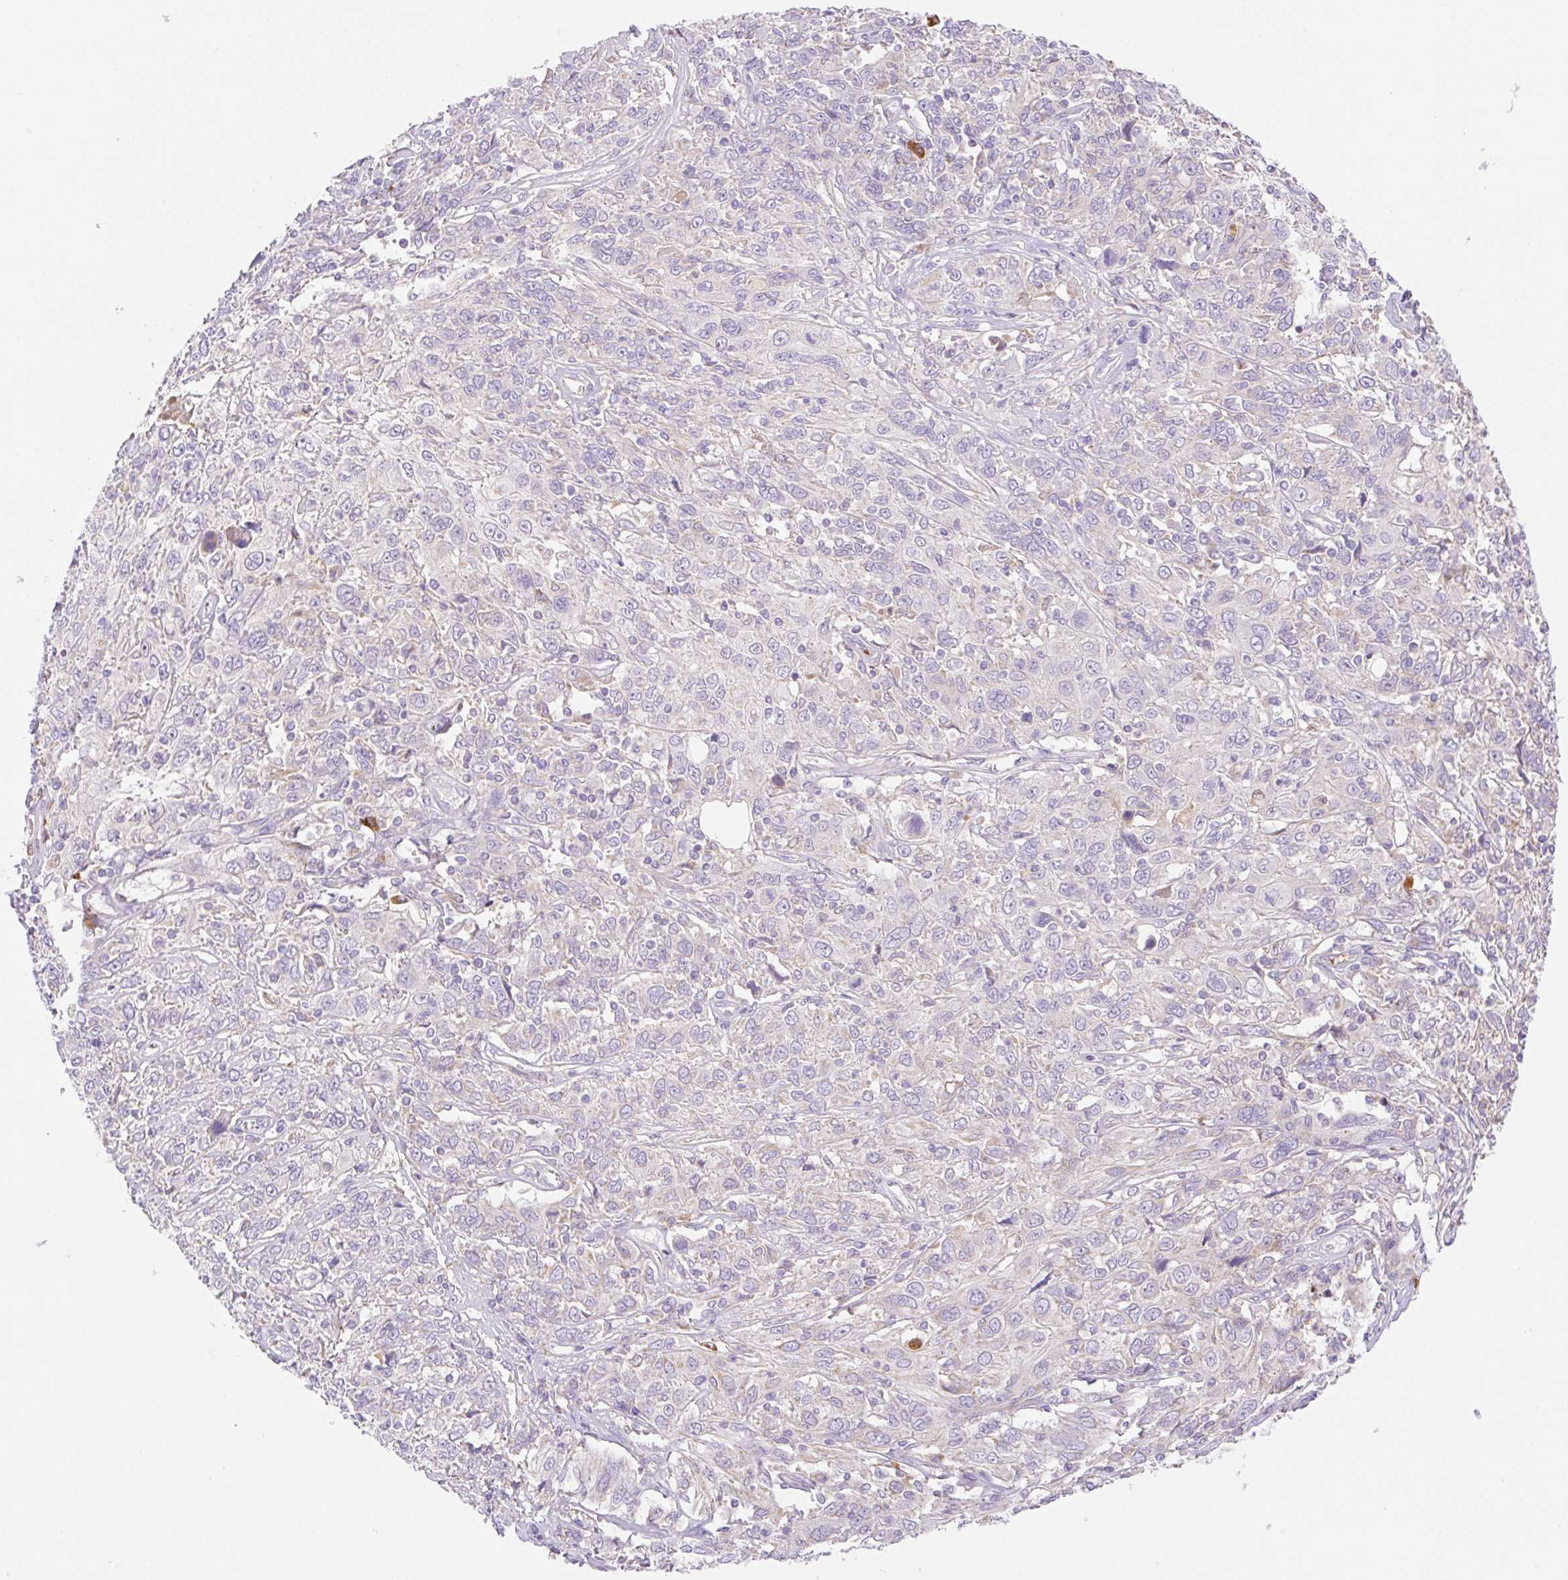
{"staining": {"intensity": "negative", "quantity": "none", "location": "none"}, "tissue": "cervical cancer", "cell_type": "Tumor cells", "image_type": "cancer", "snomed": [{"axis": "morphology", "description": "Squamous cell carcinoma, NOS"}, {"axis": "topography", "description": "Cervix"}], "caption": "High power microscopy histopathology image of an immunohistochemistry (IHC) histopathology image of cervical cancer, revealing no significant staining in tumor cells.", "gene": "DENND5A", "patient": {"sex": "female", "age": 46}}